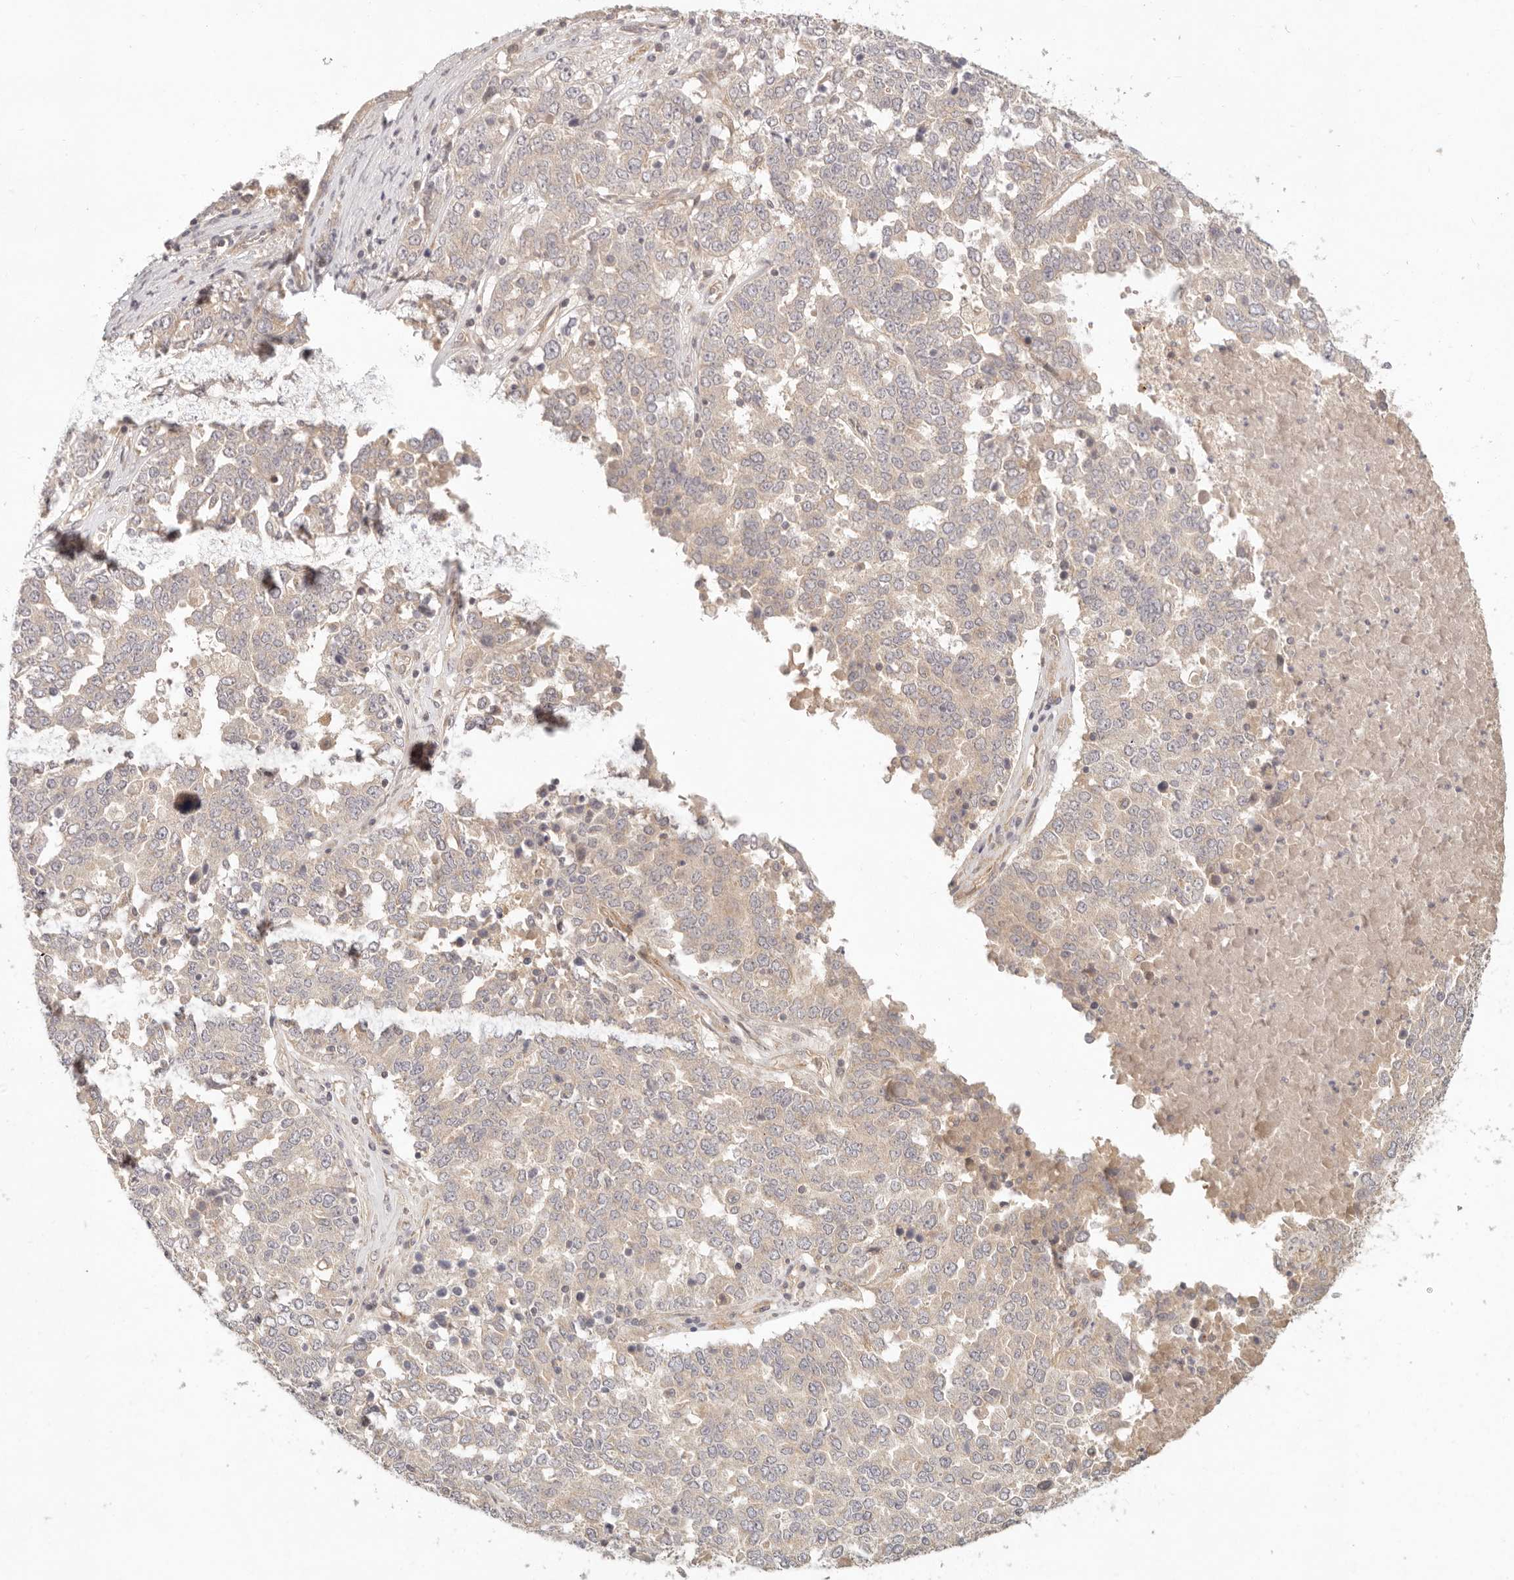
{"staining": {"intensity": "negative", "quantity": "none", "location": "none"}, "tissue": "ovarian cancer", "cell_type": "Tumor cells", "image_type": "cancer", "snomed": [{"axis": "morphology", "description": "Carcinoma, endometroid"}, {"axis": "topography", "description": "Ovary"}], "caption": "IHC of ovarian endometroid carcinoma displays no staining in tumor cells.", "gene": "PPP1R3B", "patient": {"sex": "female", "age": 62}}